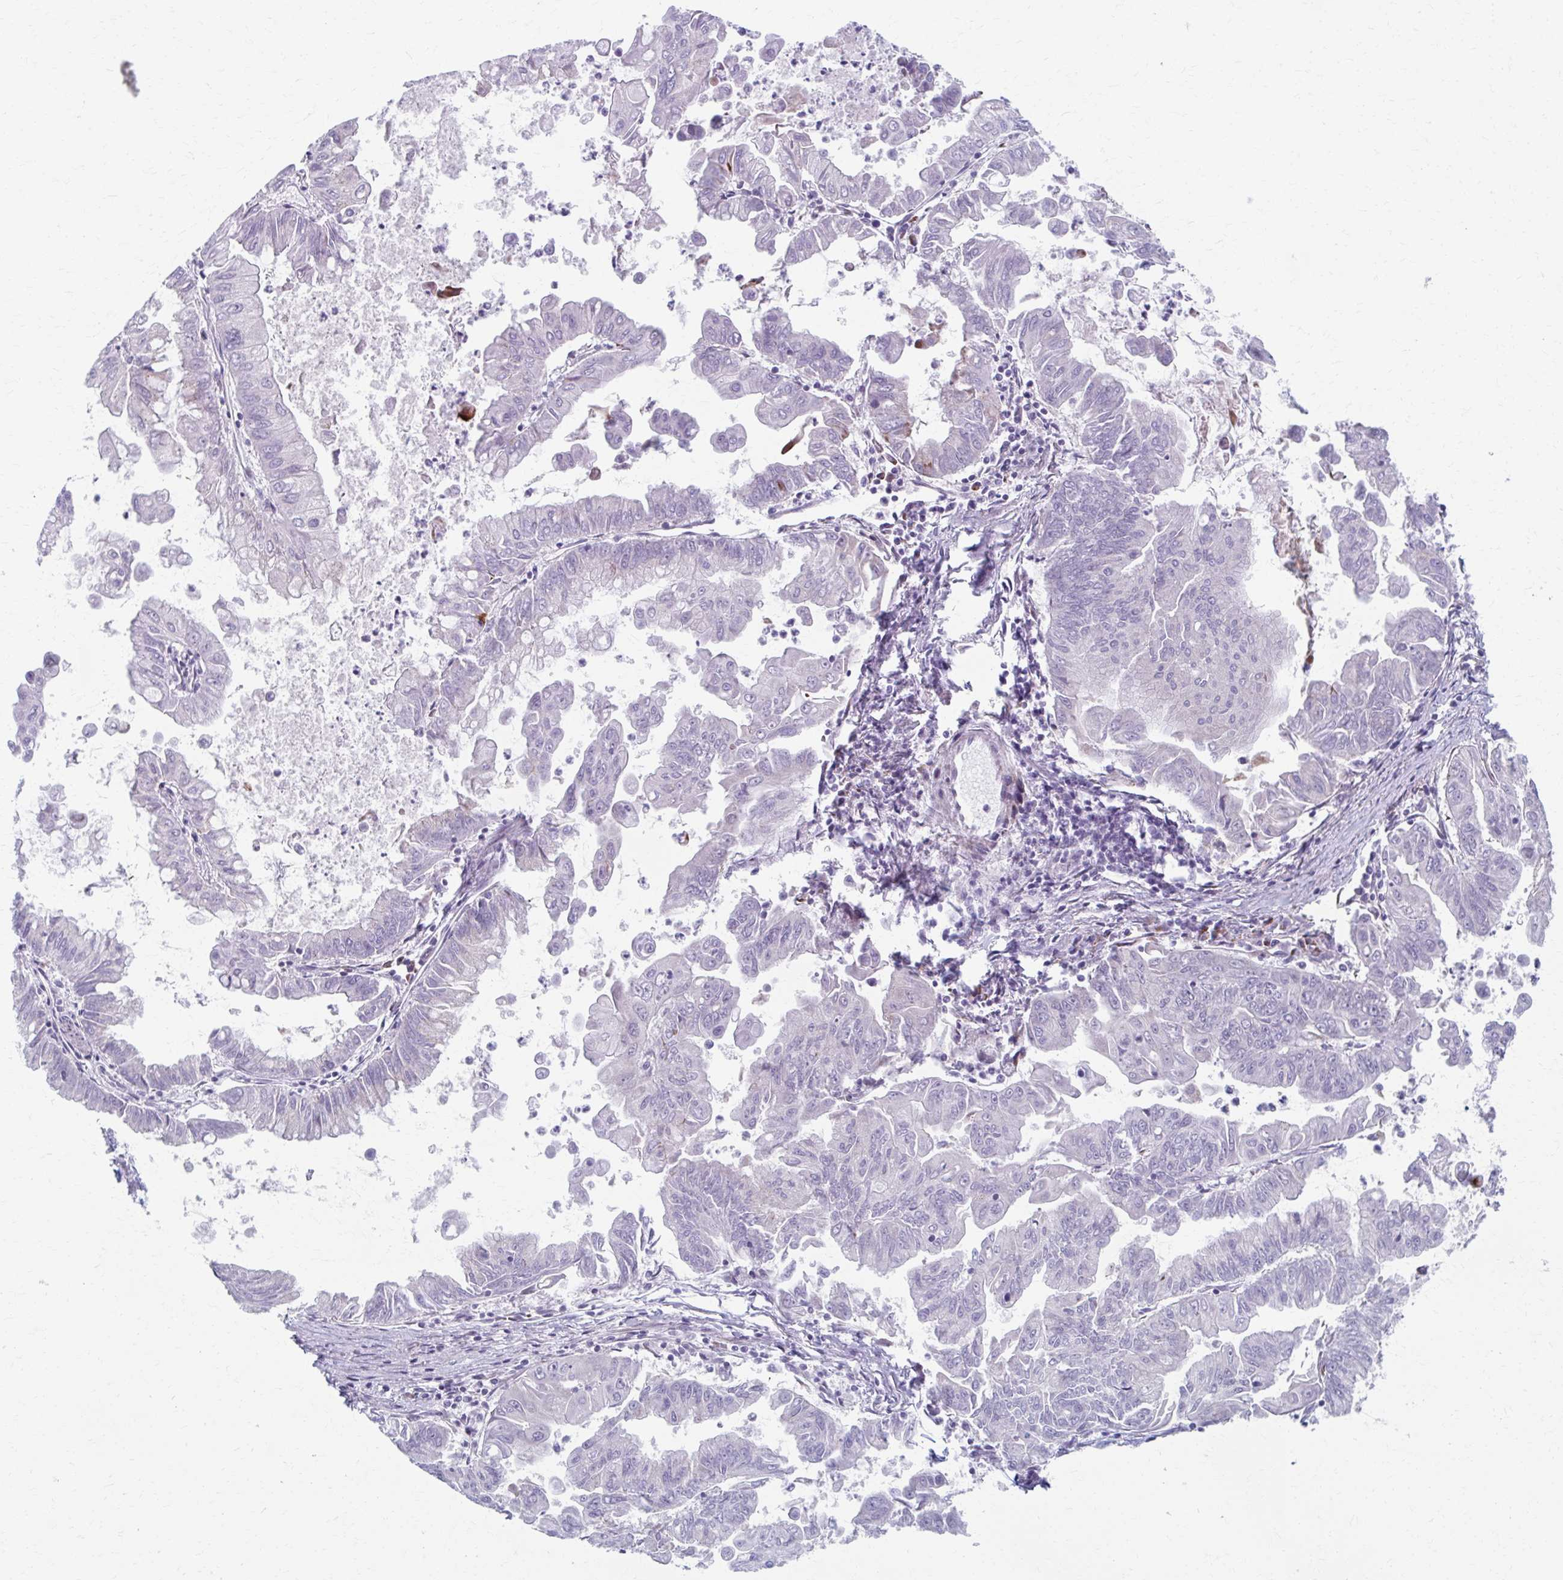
{"staining": {"intensity": "negative", "quantity": "none", "location": "none"}, "tissue": "stomach cancer", "cell_type": "Tumor cells", "image_type": "cancer", "snomed": [{"axis": "morphology", "description": "Adenocarcinoma, NOS"}, {"axis": "topography", "description": "Stomach, upper"}], "caption": "An immunohistochemistry (IHC) image of stomach adenocarcinoma is shown. There is no staining in tumor cells of stomach adenocarcinoma. (DAB immunohistochemistry (IHC) with hematoxylin counter stain).", "gene": "OLFM2", "patient": {"sex": "male", "age": 80}}